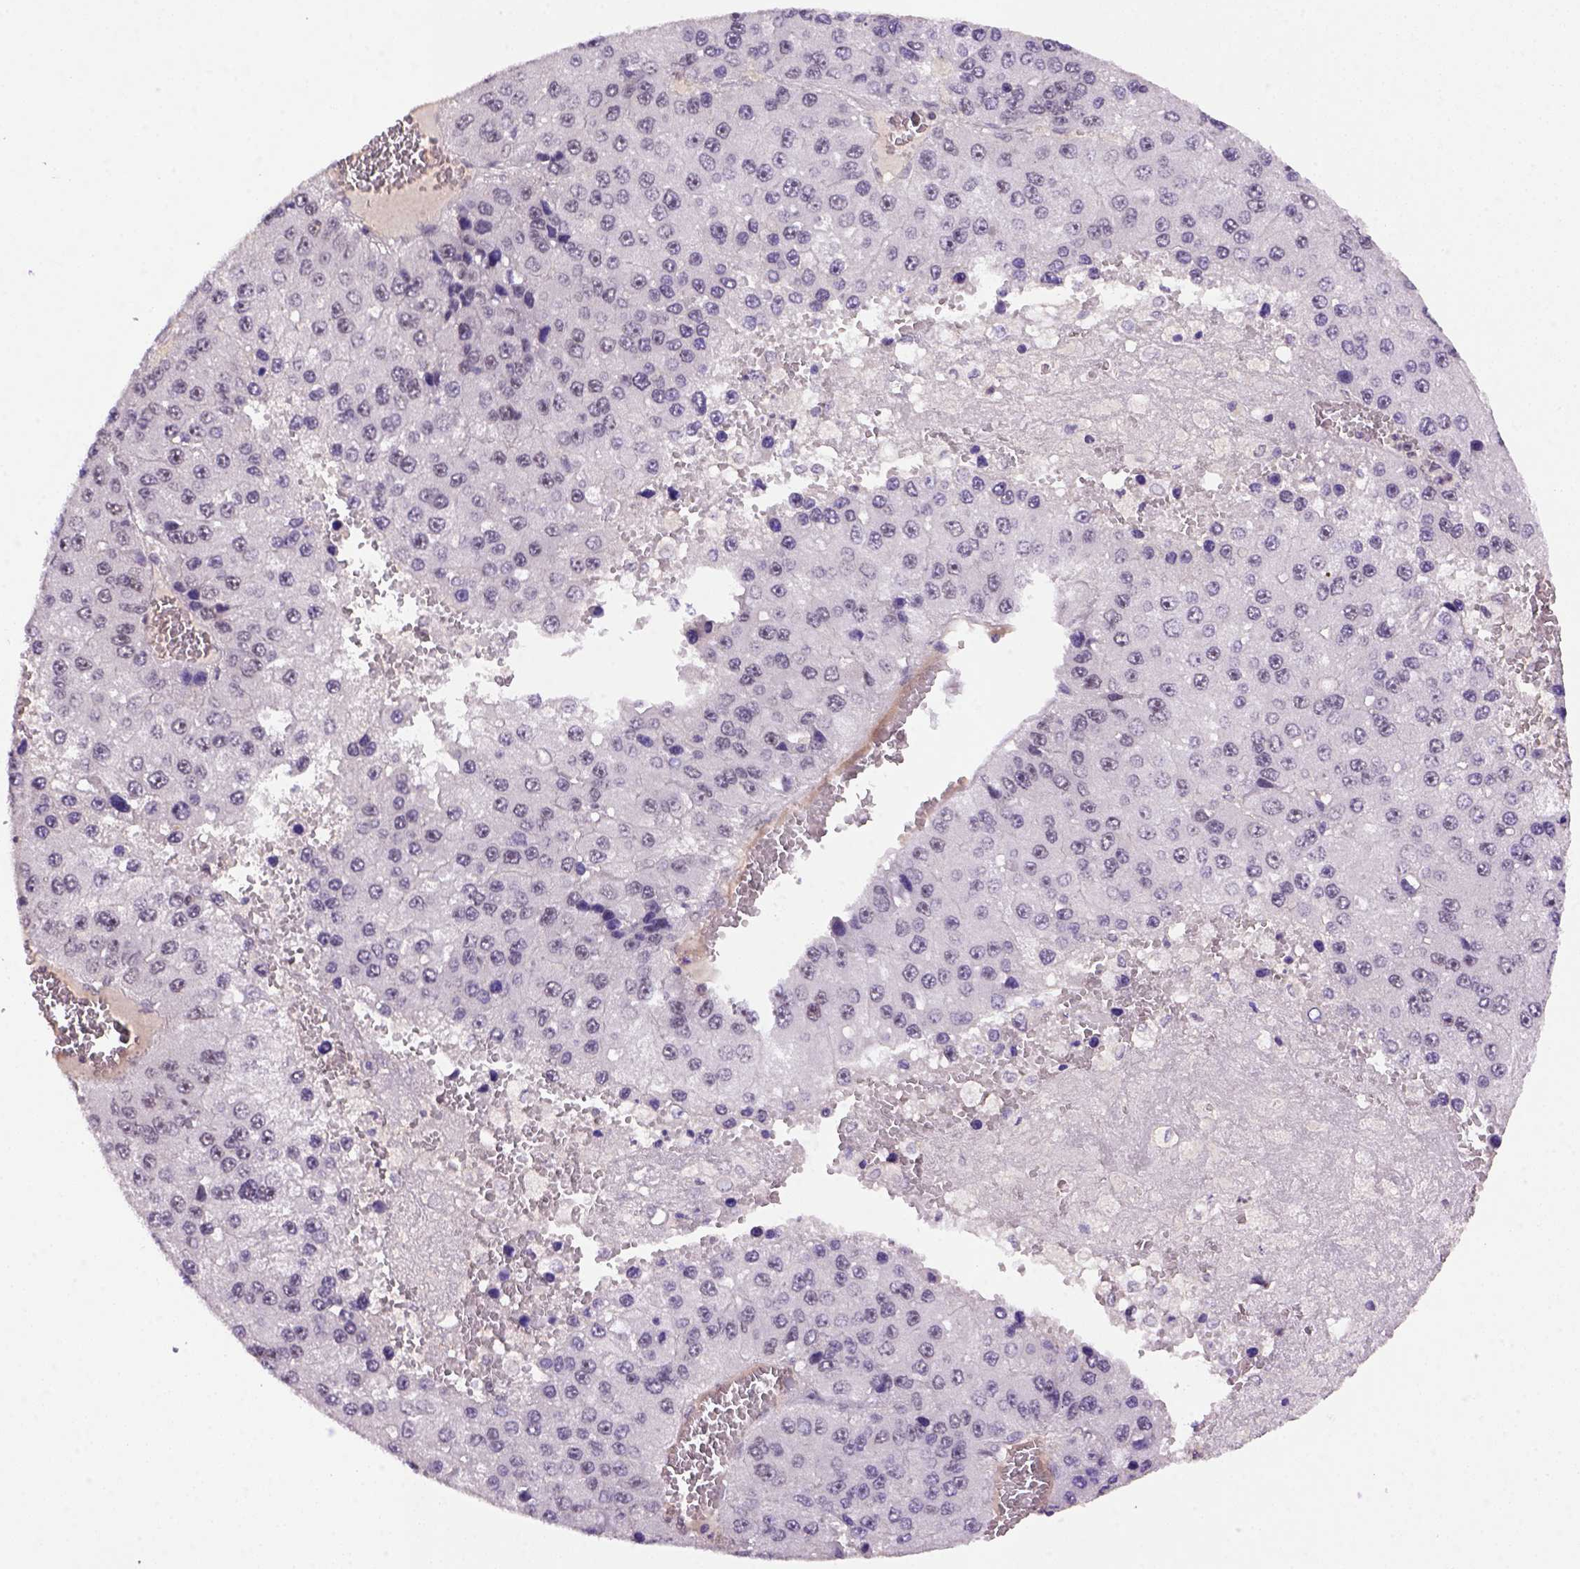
{"staining": {"intensity": "weak", "quantity": "<25%", "location": "nuclear"}, "tissue": "liver cancer", "cell_type": "Tumor cells", "image_type": "cancer", "snomed": [{"axis": "morphology", "description": "Carcinoma, Hepatocellular, NOS"}, {"axis": "topography", "description": "Liver"}], "caption": "Histopathology image shows no protein expression in tumor cells of hepatocellular carcinoma (liver) tissue.", "gene": "SCML4", "patient": {"sex": "female", "age": 73}}